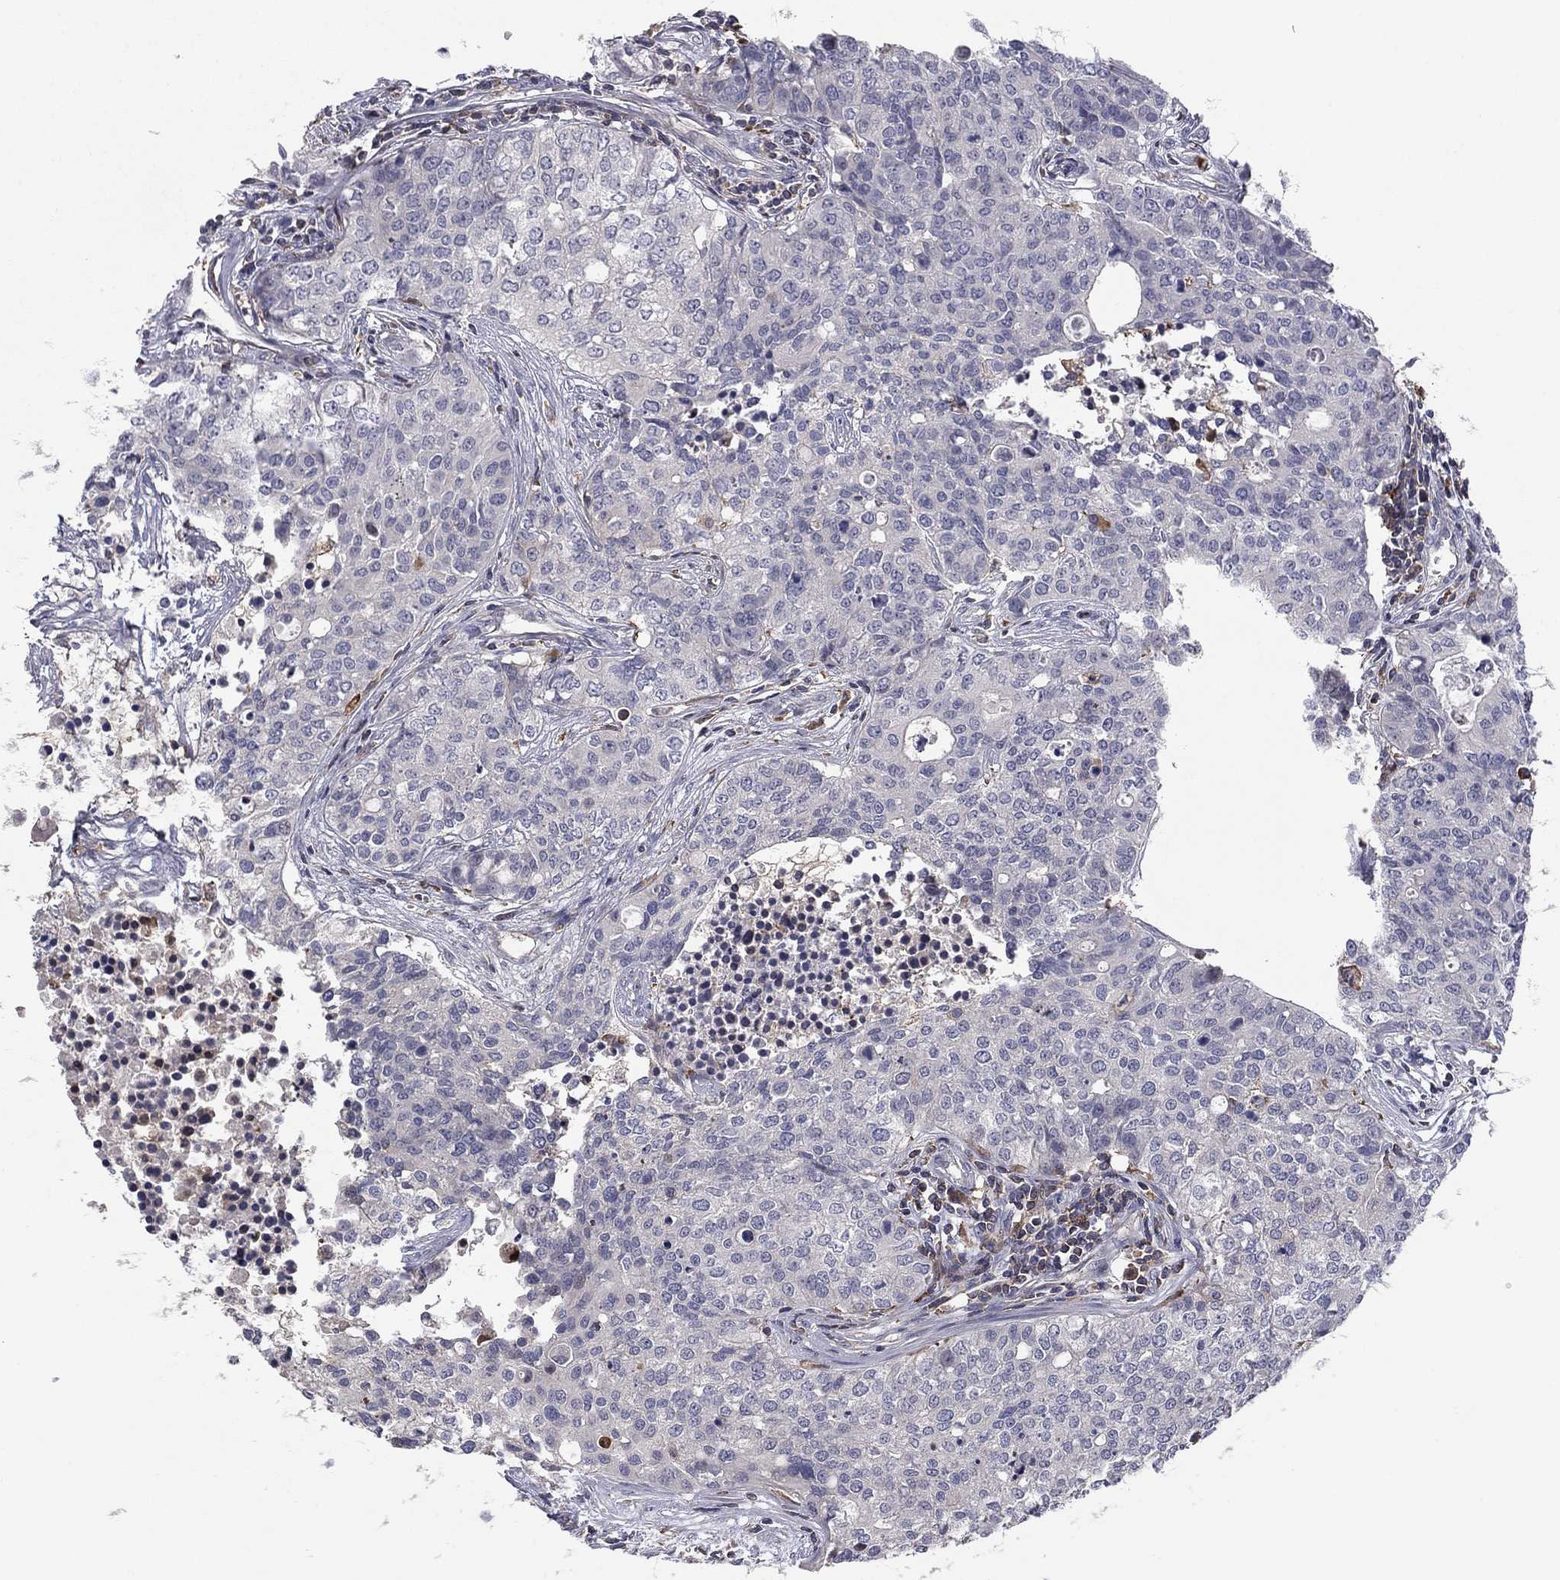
{"staining": {"intensity": "negative", "quantity": "none", "location": "none"}, "tissue": "carcinoid", "cell_type": "Tumor cells", "image_type": "cancer", "snomed": [{"axis": "morphology", "description": "Carcinoid, malignant, NOS"}, {"axis": "topography", "description": "Colon"}], "caption": "There is no significant staining in tumor cells of carcinoid.", "gene": "PLCB2", "patient": {"sex": "male", "age": 81}}